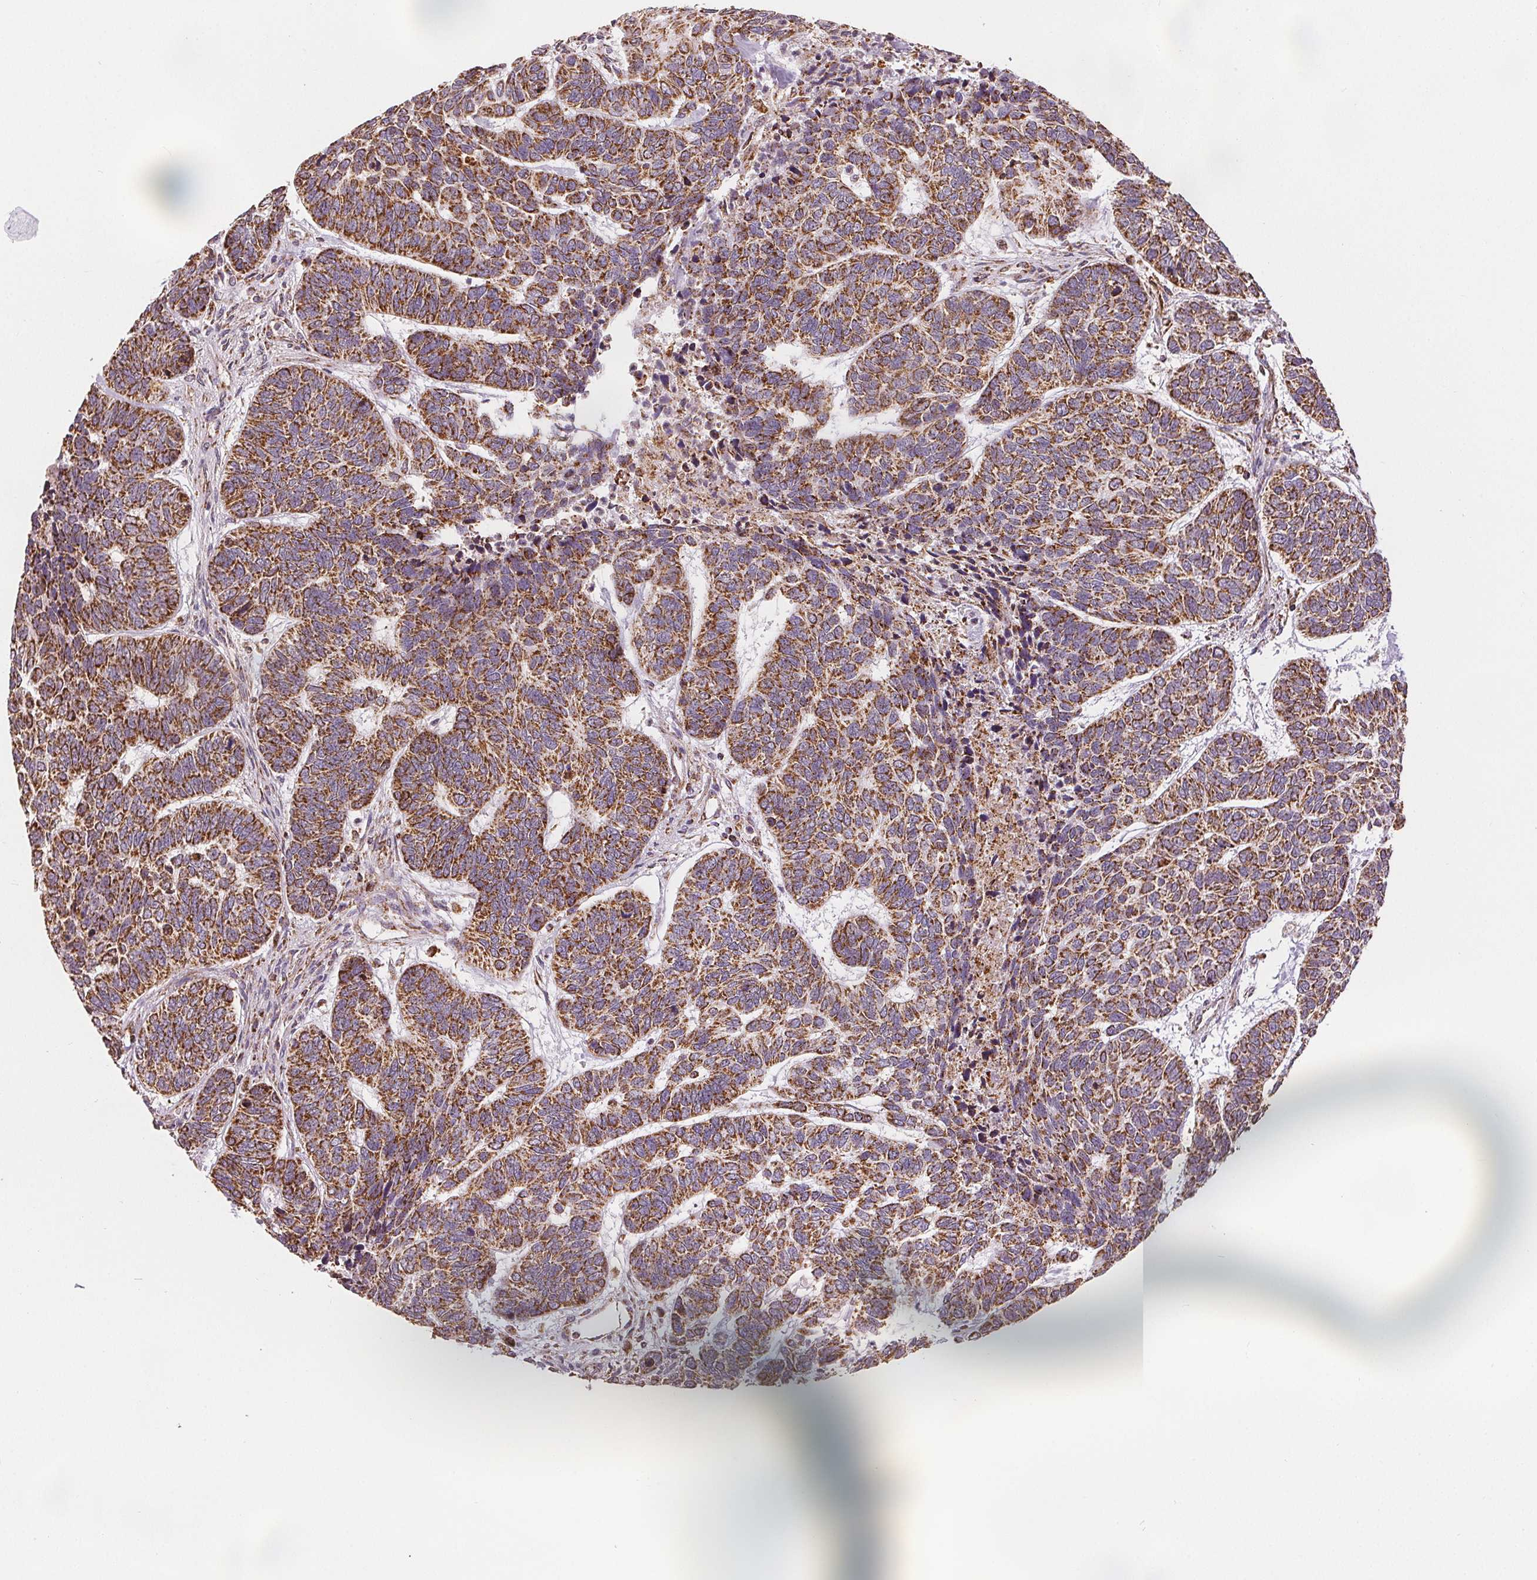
{"staining": {"intensity": "strong", "quantity": ">75%", "location": "cytoplasmic/membranous"}, "tissue": "skin cancer", "cell_type": "Tumor cells", "image_type": "cancer", "snomed": [{"axis": "morphology", "description": "Basal cell carcinoma"}, {"axis": "topography", "description": "Skin"}], "caption": "Immunohistochemistry (IHC) (DAB) staining of skin basal cell carcinoma displays strong cytoplasmic/membranous protein positivity in about >75% of tumor cells.", "gene": "SDHB", "patient": {"sex": "female", "age": 65}}